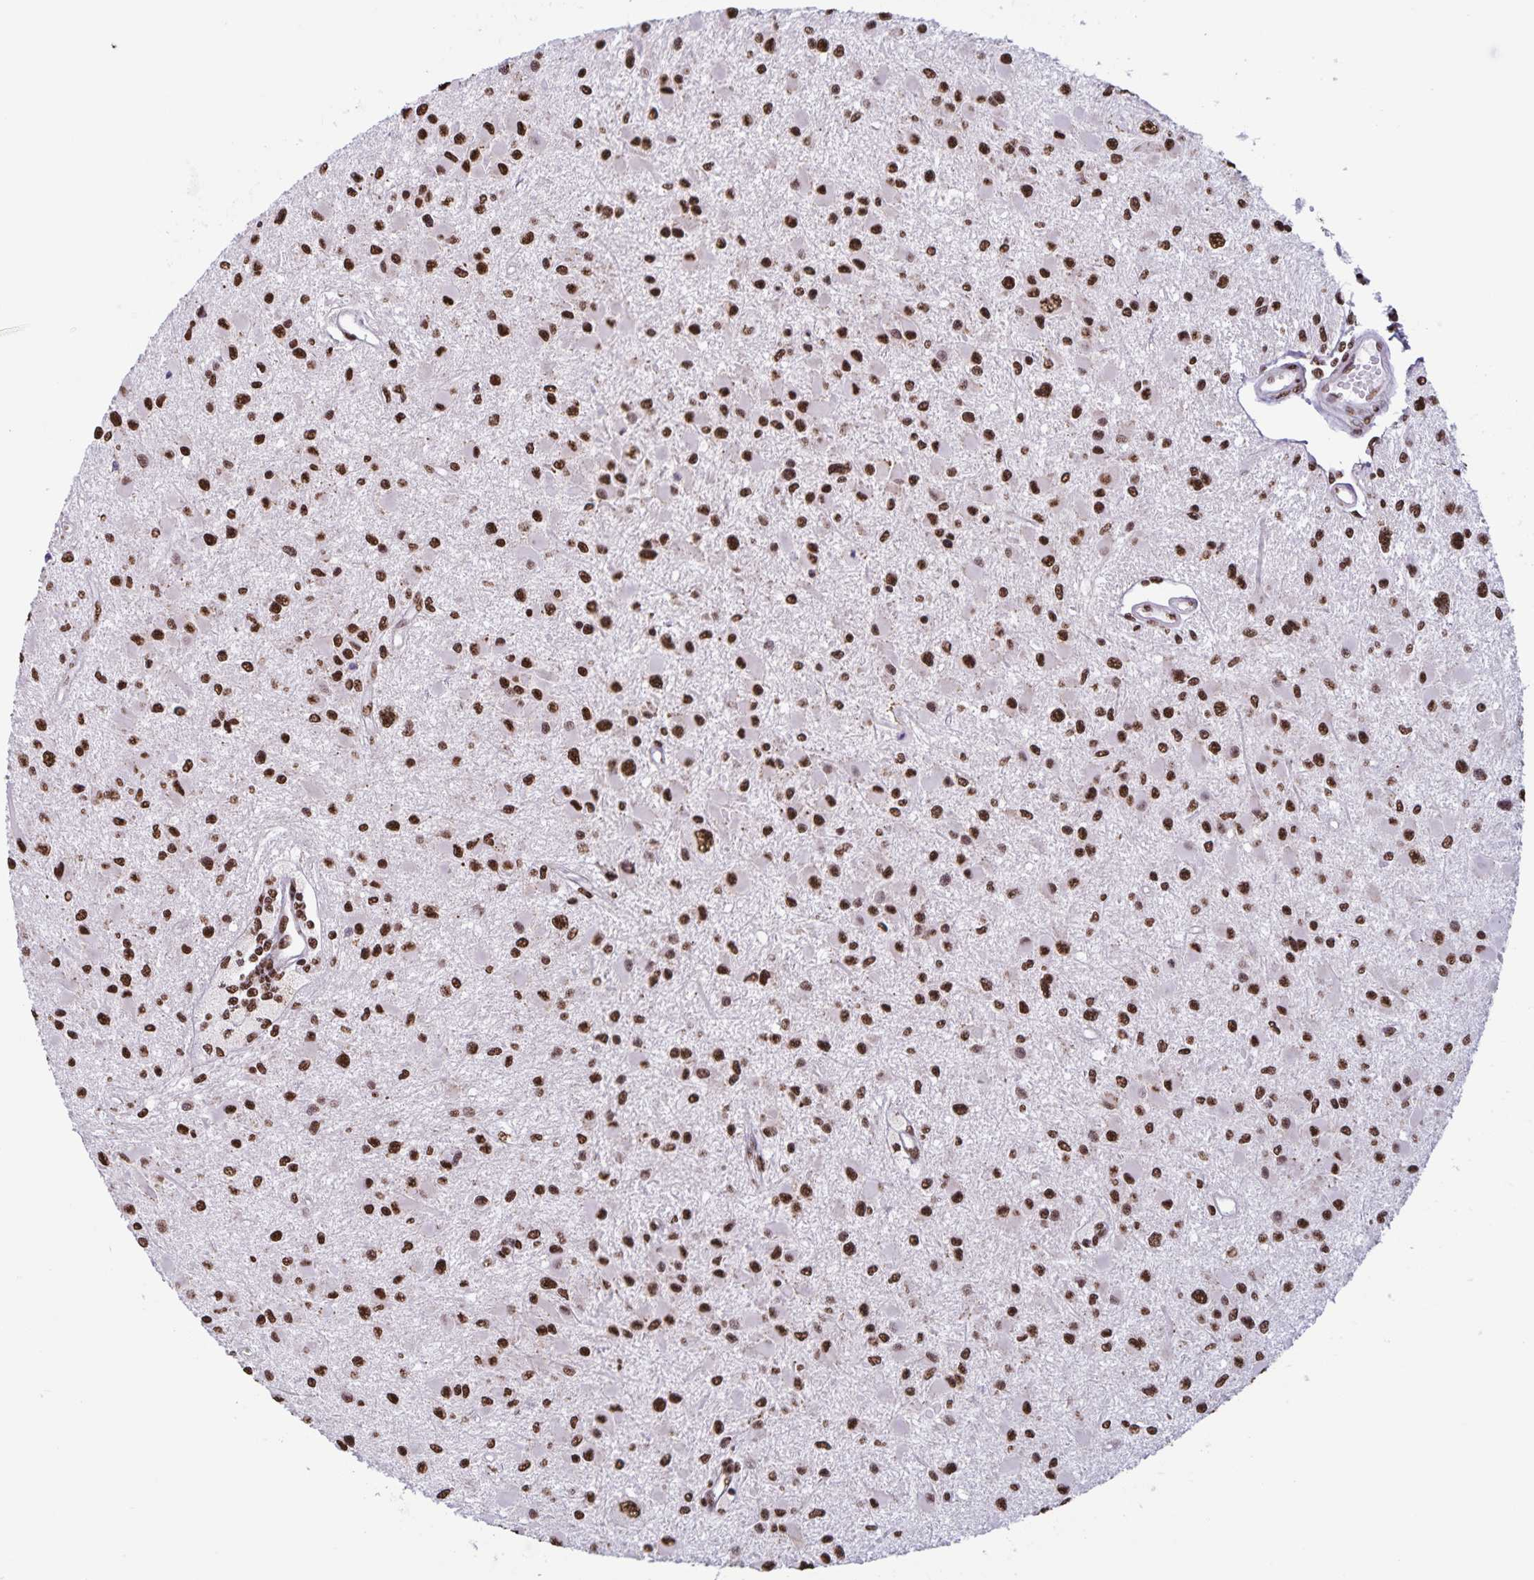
{"staining": {"intensity": "strong", "quantity": ">75%", "location": "nuclear"}, "tissue": "glioma", "cell_type": "Tumor cells", "image_type": "cancer", "snomed": [{"axis": "morphology", "description": "Glioma, malignant, High grade"}, {"axis": "topography", "description": "Brain"}], "caption": "The immunohistochemical stain labels strong nuclear expression in tumor cells of high-grade glioma (malignant) tissue.", "gene": "DUT", "patient": {"sex": "male", "age": 54}}